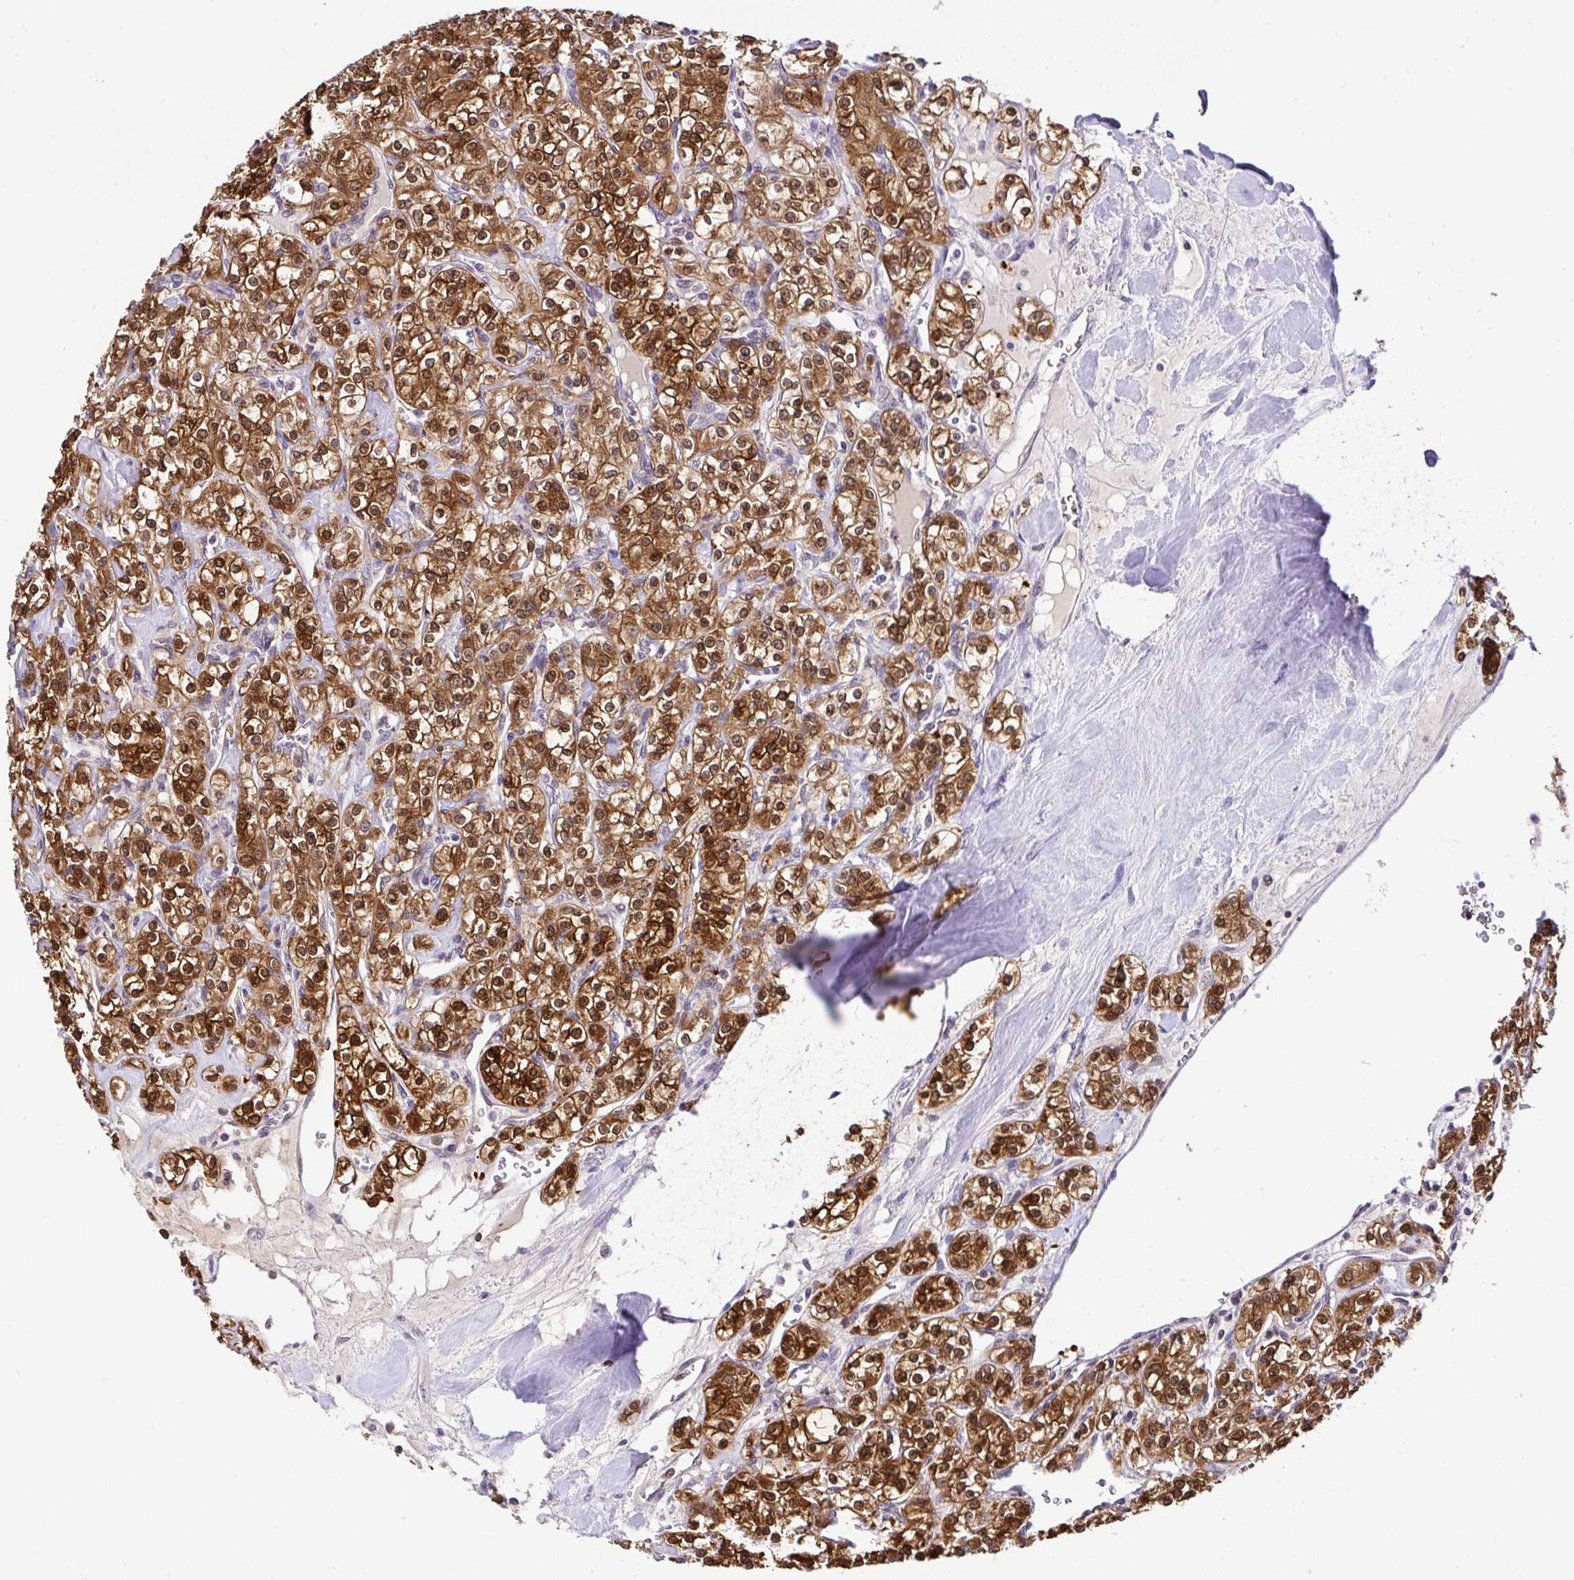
{"staining": {"intensity": "strong", "quantity": ">75%", "location": "cytoplasmic/membranous,nuclear"}, "tissue": "renal cancer", "cell_type": "Tumor cells", "image_type": "cancer", "snomed": [{"axis": "morphology", "description": "Adenocarcinoma, NOS"}, {"axis": "topography", "description": "Kidney"}], "caption": "DAB (3,3'-diaminobenzidine) immunohistochemical staining of human renal cancer (adenocarcinoma) demonstrates strong cytoplasmic/membranous and nuclear protein staining in approximately >75% of tumor cells.", "gene": "PIN4", "patient": {"sex": "male", "age": 77}}